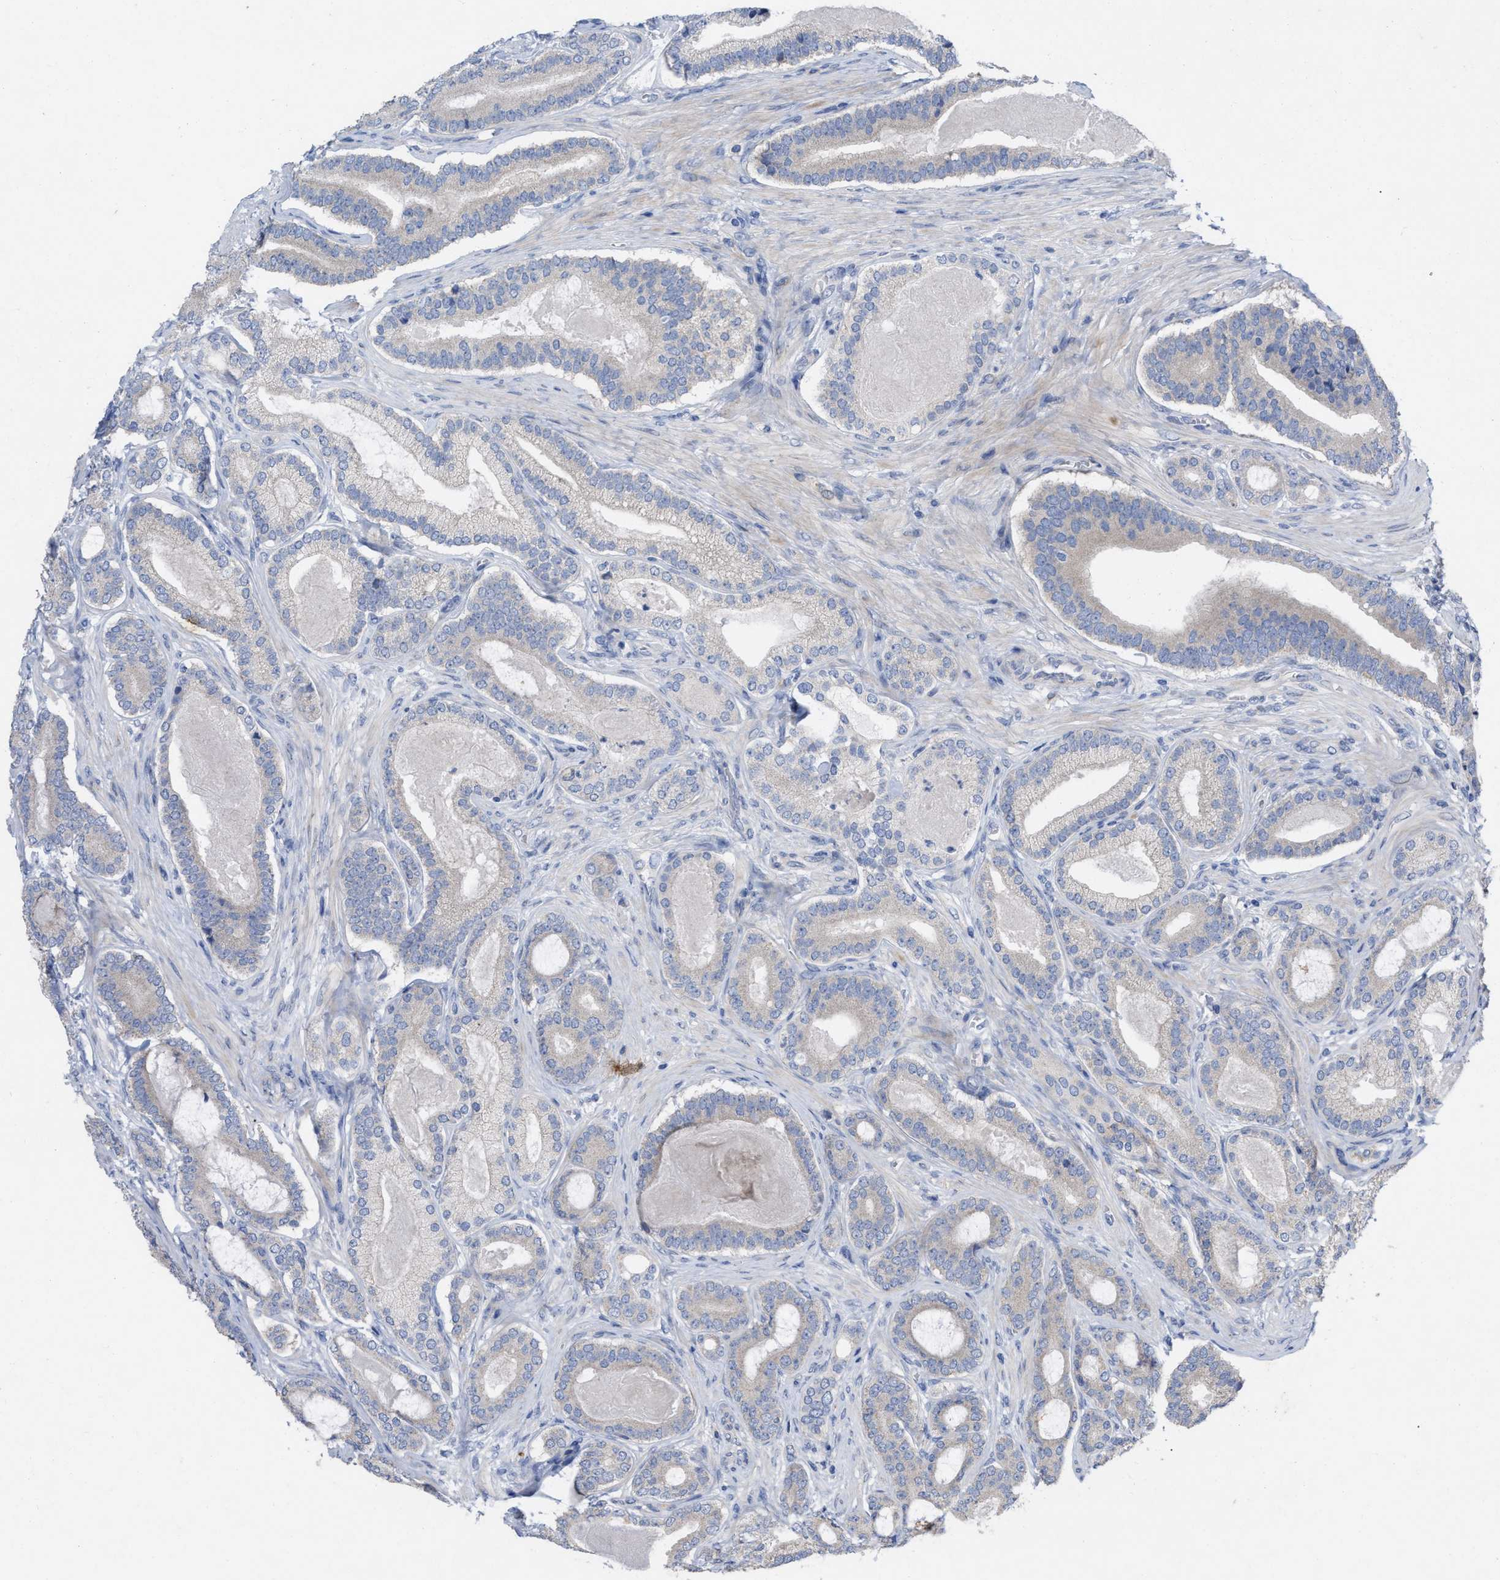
{"staining": {"intensity": "negative", "quantity": "none", "location": "none"}, "tissue": "prostate cancer", "cell_type": "Tumor cells", "image_type": "cancer", "snomed": [{"axis": "morphology", "description": "Adenocarcinoma, High grade"}, {"axis": "topography", "description": "Prostate"}], "caption": "High magnification brightfield microscopy of prostate cancer (adenocarcinoma (high-grade)) stained with DAB (3,3'-diaminobenzidine) (brown) and counterstained with hematoxylin (blue): tumor cells show no significant staining. (DAB IHC visualized using brightfield microscopy, high magnification).", "gene": "VIP", "patient": {"sex": "male", "age": 60}}